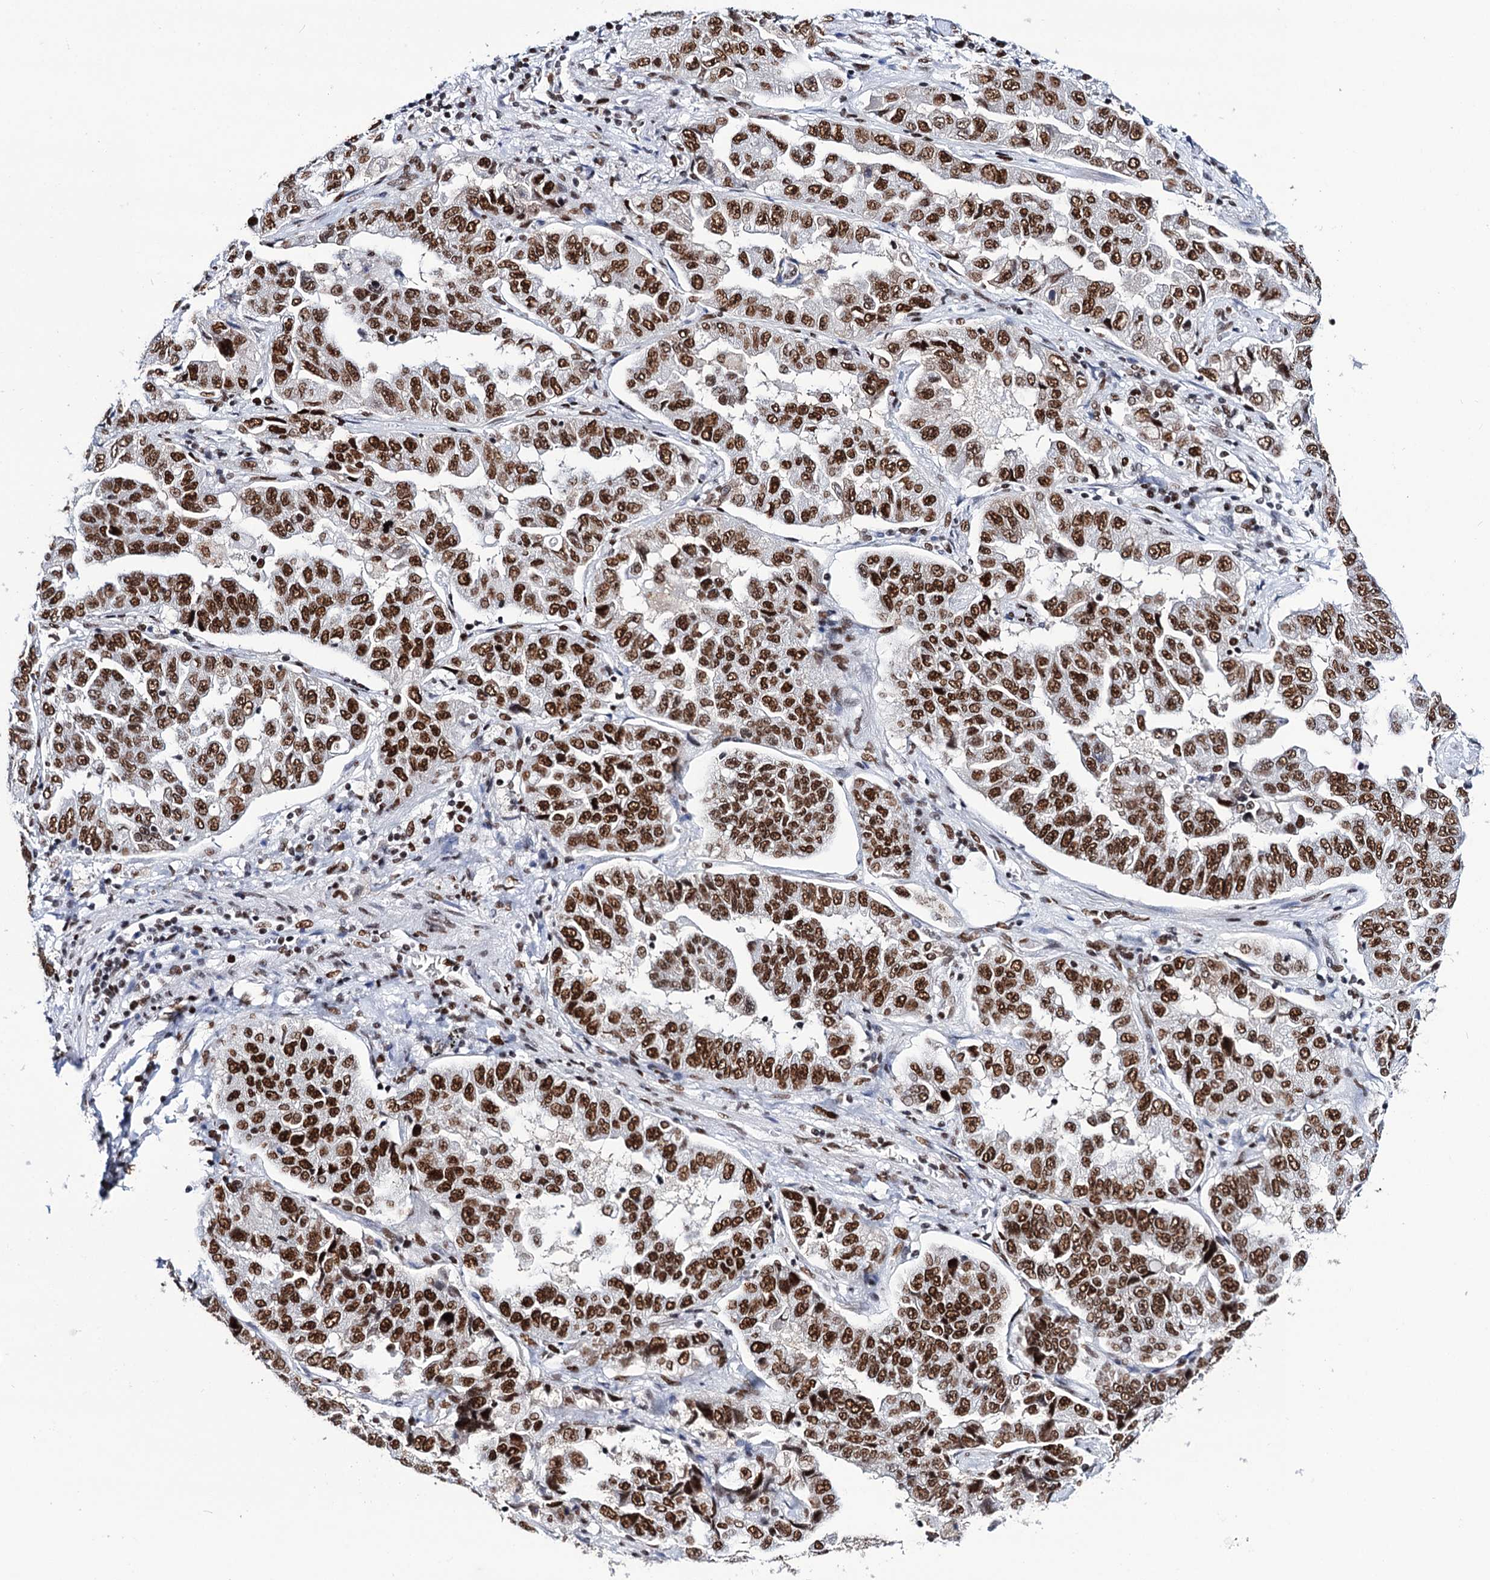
{"staining": {"intensity": "strong", "quantity": ">75%", "location": "nuclear"}, "tissue": "lung cancer", "cell_type": "Tumor cells", "image_type": "cancer", "snomed": [{"axis": "morphology", "description": "Adenocarcinoma, NOS"}, {"axis": "topography", "description": "Lung"}], "caption": "Immunohistochemistry (IHC) histopathology image of adenocarcinoma (lung) stained for a protein (brown), which reveals high levels of strong nuclear staining in approximately >75% of tumor cells.", "gene": "MATR3", "patient": {"sex": "female", "age": 51}}